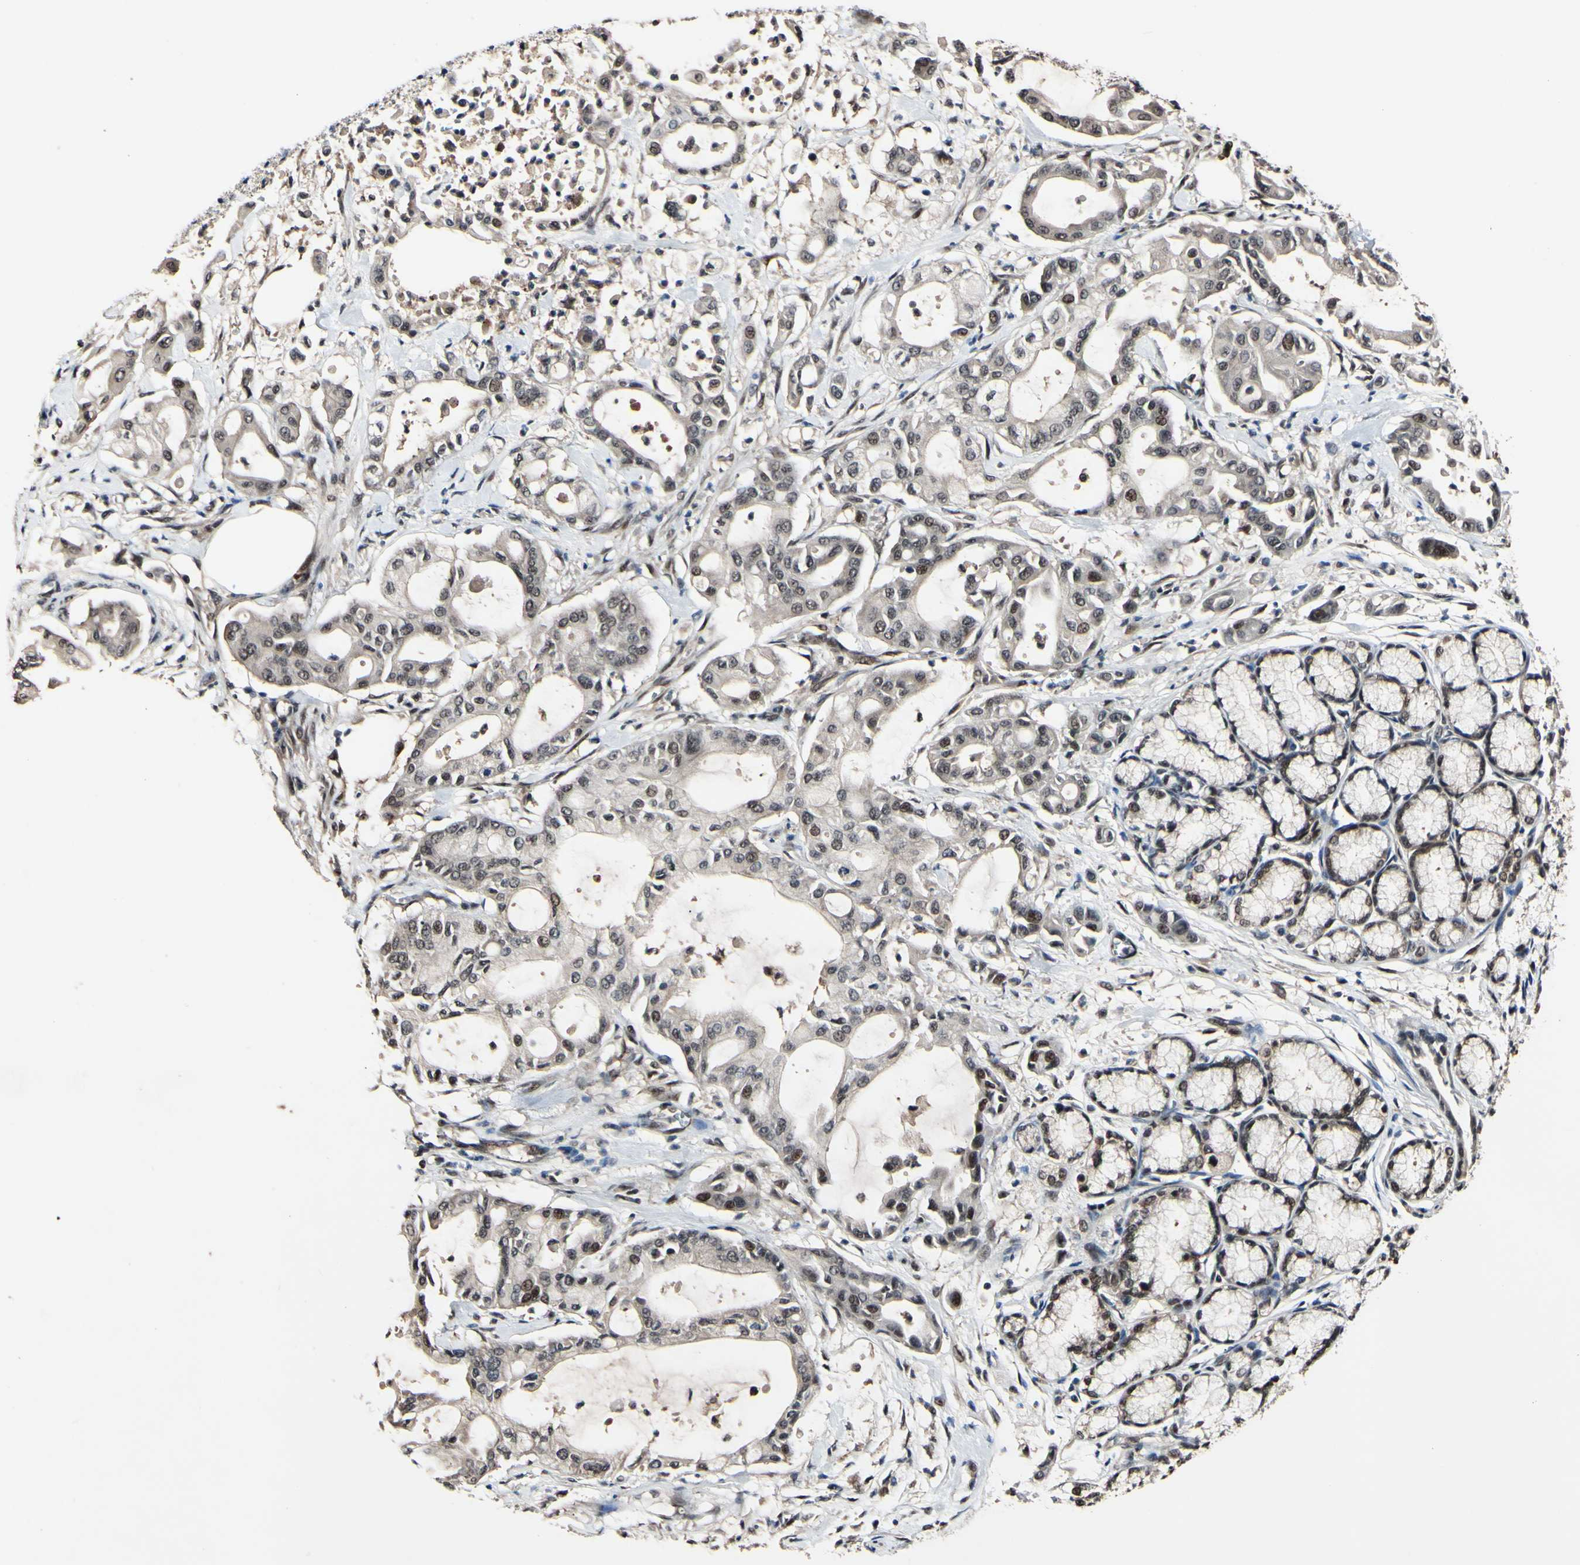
{"staining": {"intensity": "weak", "quantity": ">75%", "location": "cytoplasmic/membranous,nuclear"}, "tissue": "pancreatic cancer", "cell_type": "Tumor cells", "image_type": "cancer", "snomed": [{"axis": "morphology", "description": "Adenocarcinoma, NOS"}, {"axis": "morphology", "description": "Adenocarcinoma, metastatic, NOS"}, {"axis": "topography", "description": "Lymph node"}, {"axis": "topography", "description": "Pancreas"}, {"axis": "topography", "description": "Duodenum"}], "caption": "There is low levels of weak cytoplasmic/membranous and nuclear expression in tumor cells of pancreatic metastatic adenocarcinoma, as demonstrated by immunohistochemical staining (brown color).", "gene": "PSMD10", "patient": {"sex": "female", "age": 64}}